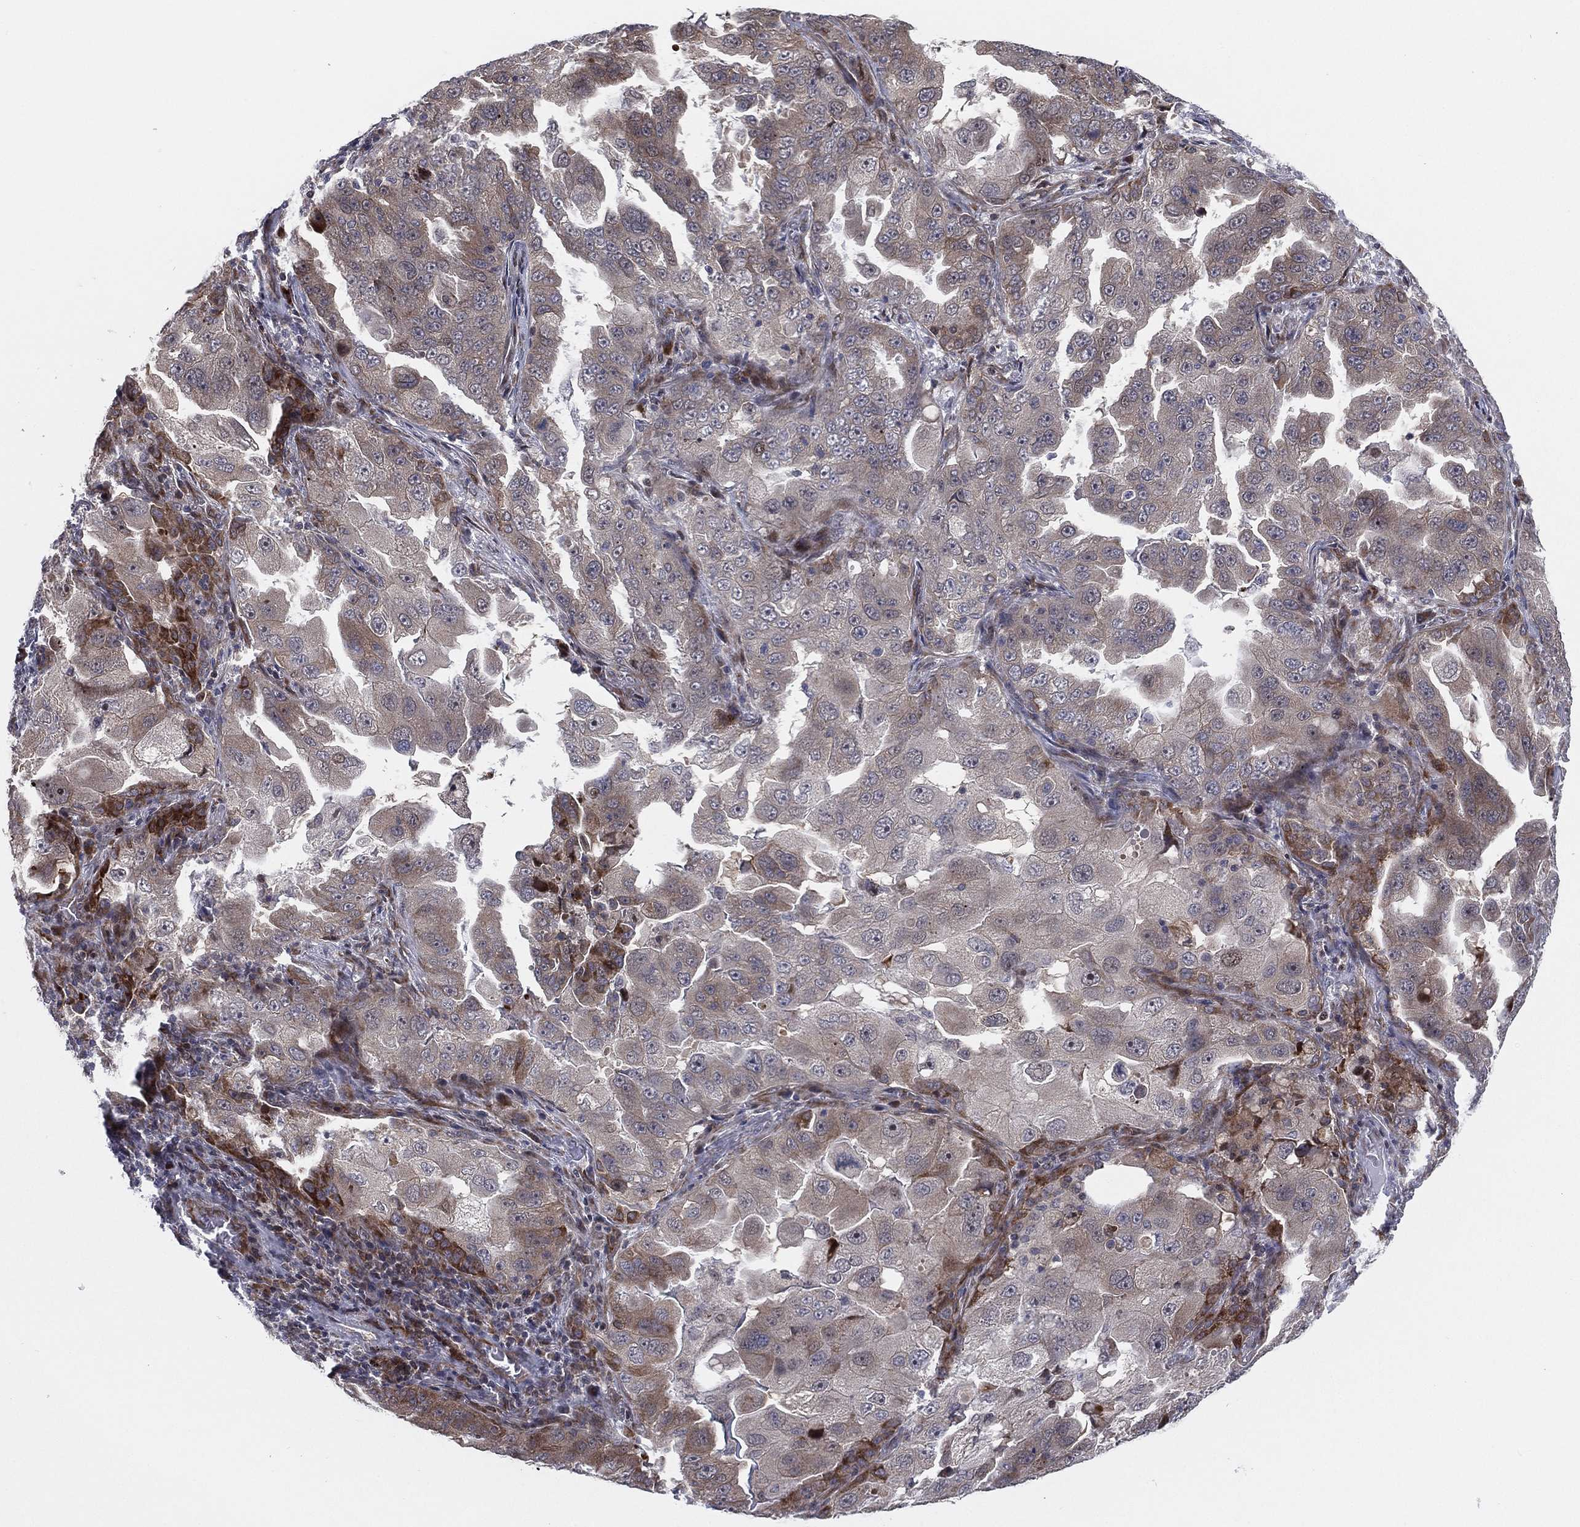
{"staining": {"intensity": "moderate", "quantity": "<25%", "location": "cytoplasmic/membranous"}, "tissue": "lung cancer", "cell_type": "Tumor cells", "image_type": "cancer", "snomed": [{"axis": "morphology", "description": "Adenocarcinoma, NOS"}, {"axis": "topography", "description": "Lung"}], "caption": "An image showing moderate cytoplasmic/membranous staining in about <25% of tumor cells in lung cancer, as visualized by brown immunohistochemical staining.", "gene": "UTP14A", "patient": {"sex": "female", "age": 61}}